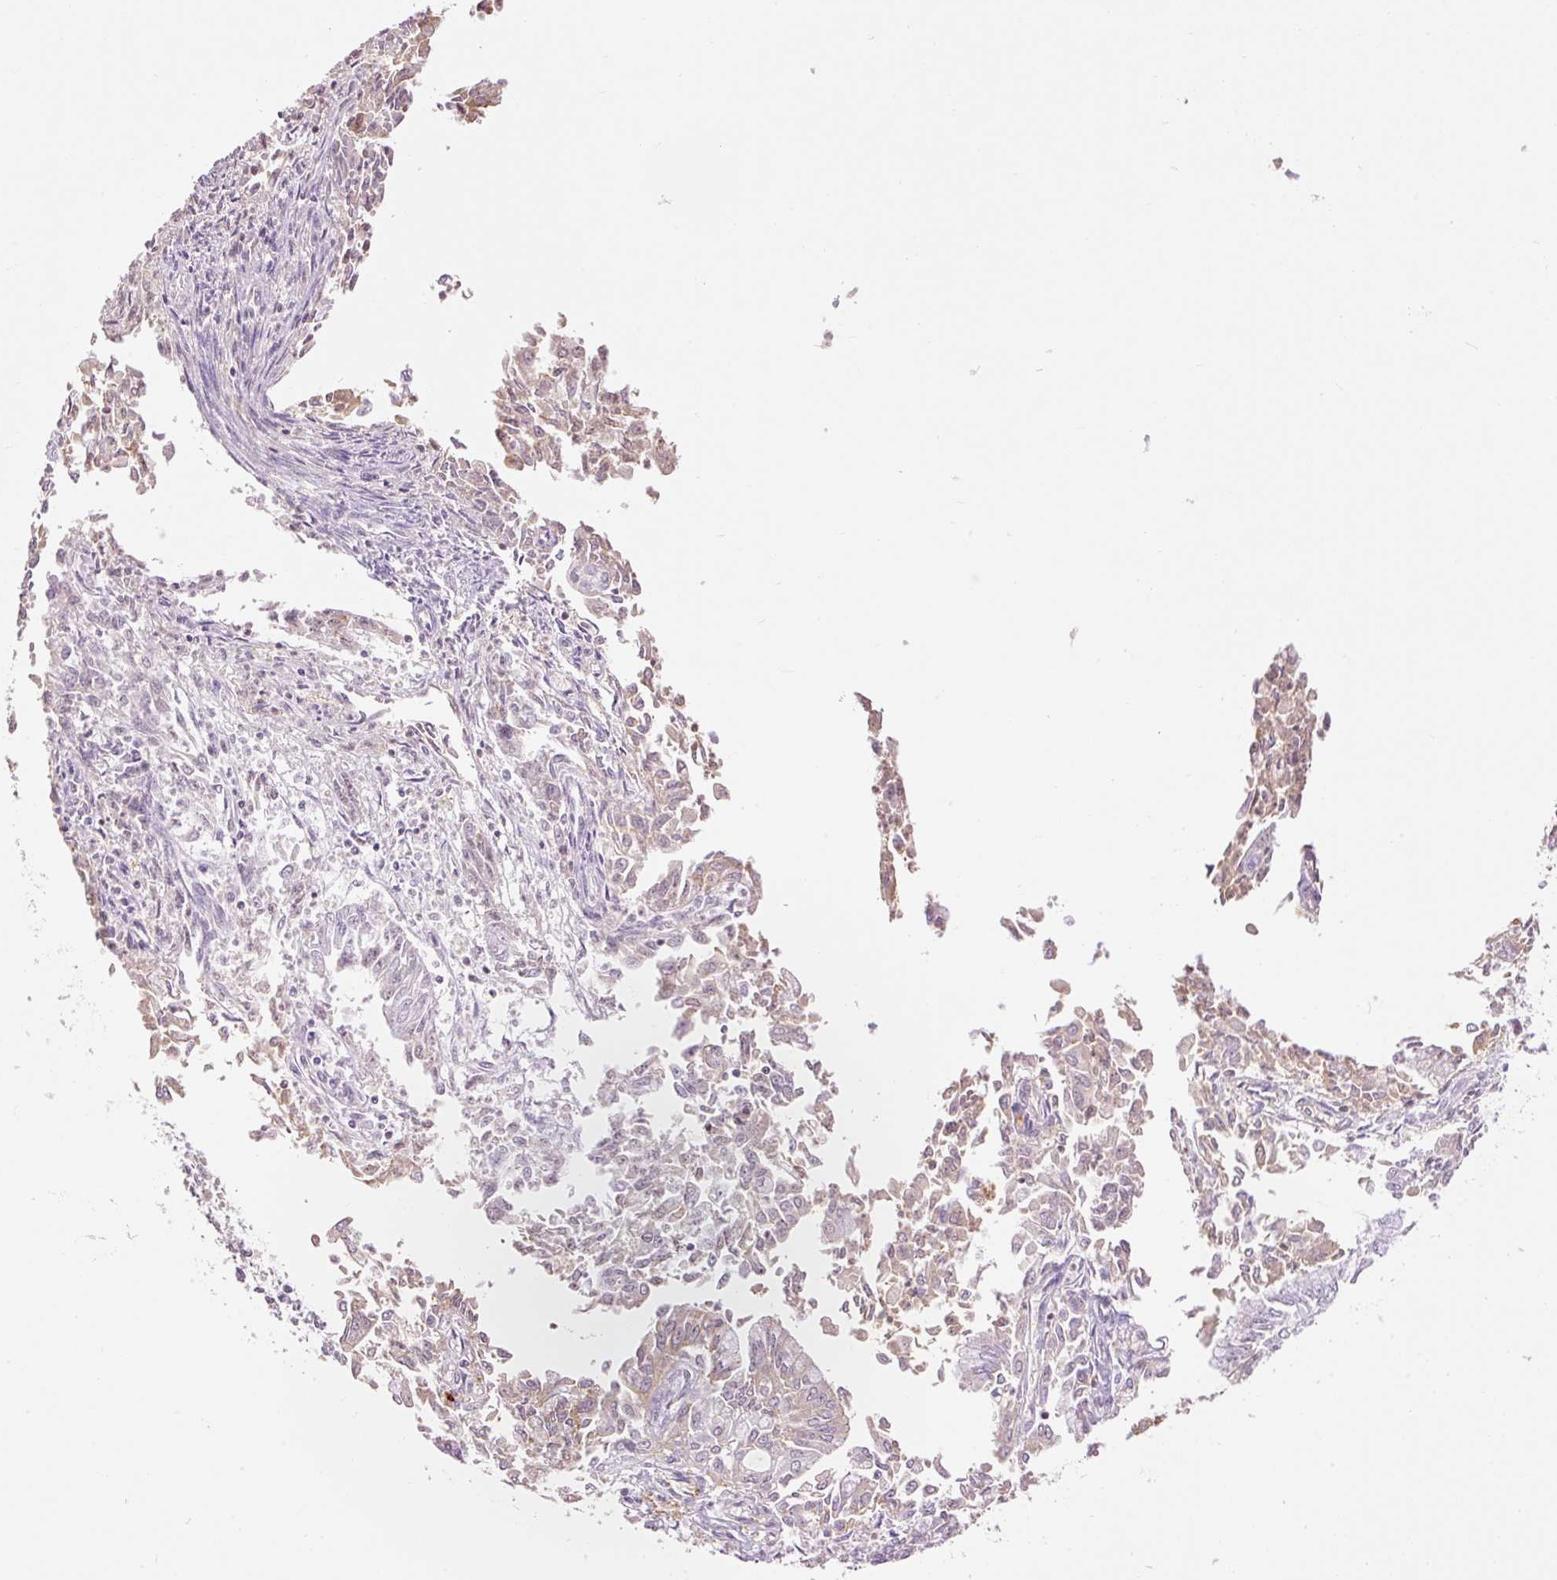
{"staining": {"intensity": "weak", "quantity": "<25%", "location": "cytoplasmic/membranous"}, "tissue": "endometrial cancer", "cell_type": "Tumor cells", "image_type": "cancer", "snomed": [{"axis": "morphology", "description": "Adenocarcinoma, NOS"}, {"axis": "topography", "description": "Endometrium"}], "caption": "Immunohistochemistry (IHC) micrograph of endometrial cancer (adenocarcinoma) stained for a protein (brown), which exhibits no staining in tumor cells.", "gene": "PRPF38B", "patient": {"sex": "female", "age": 73}}